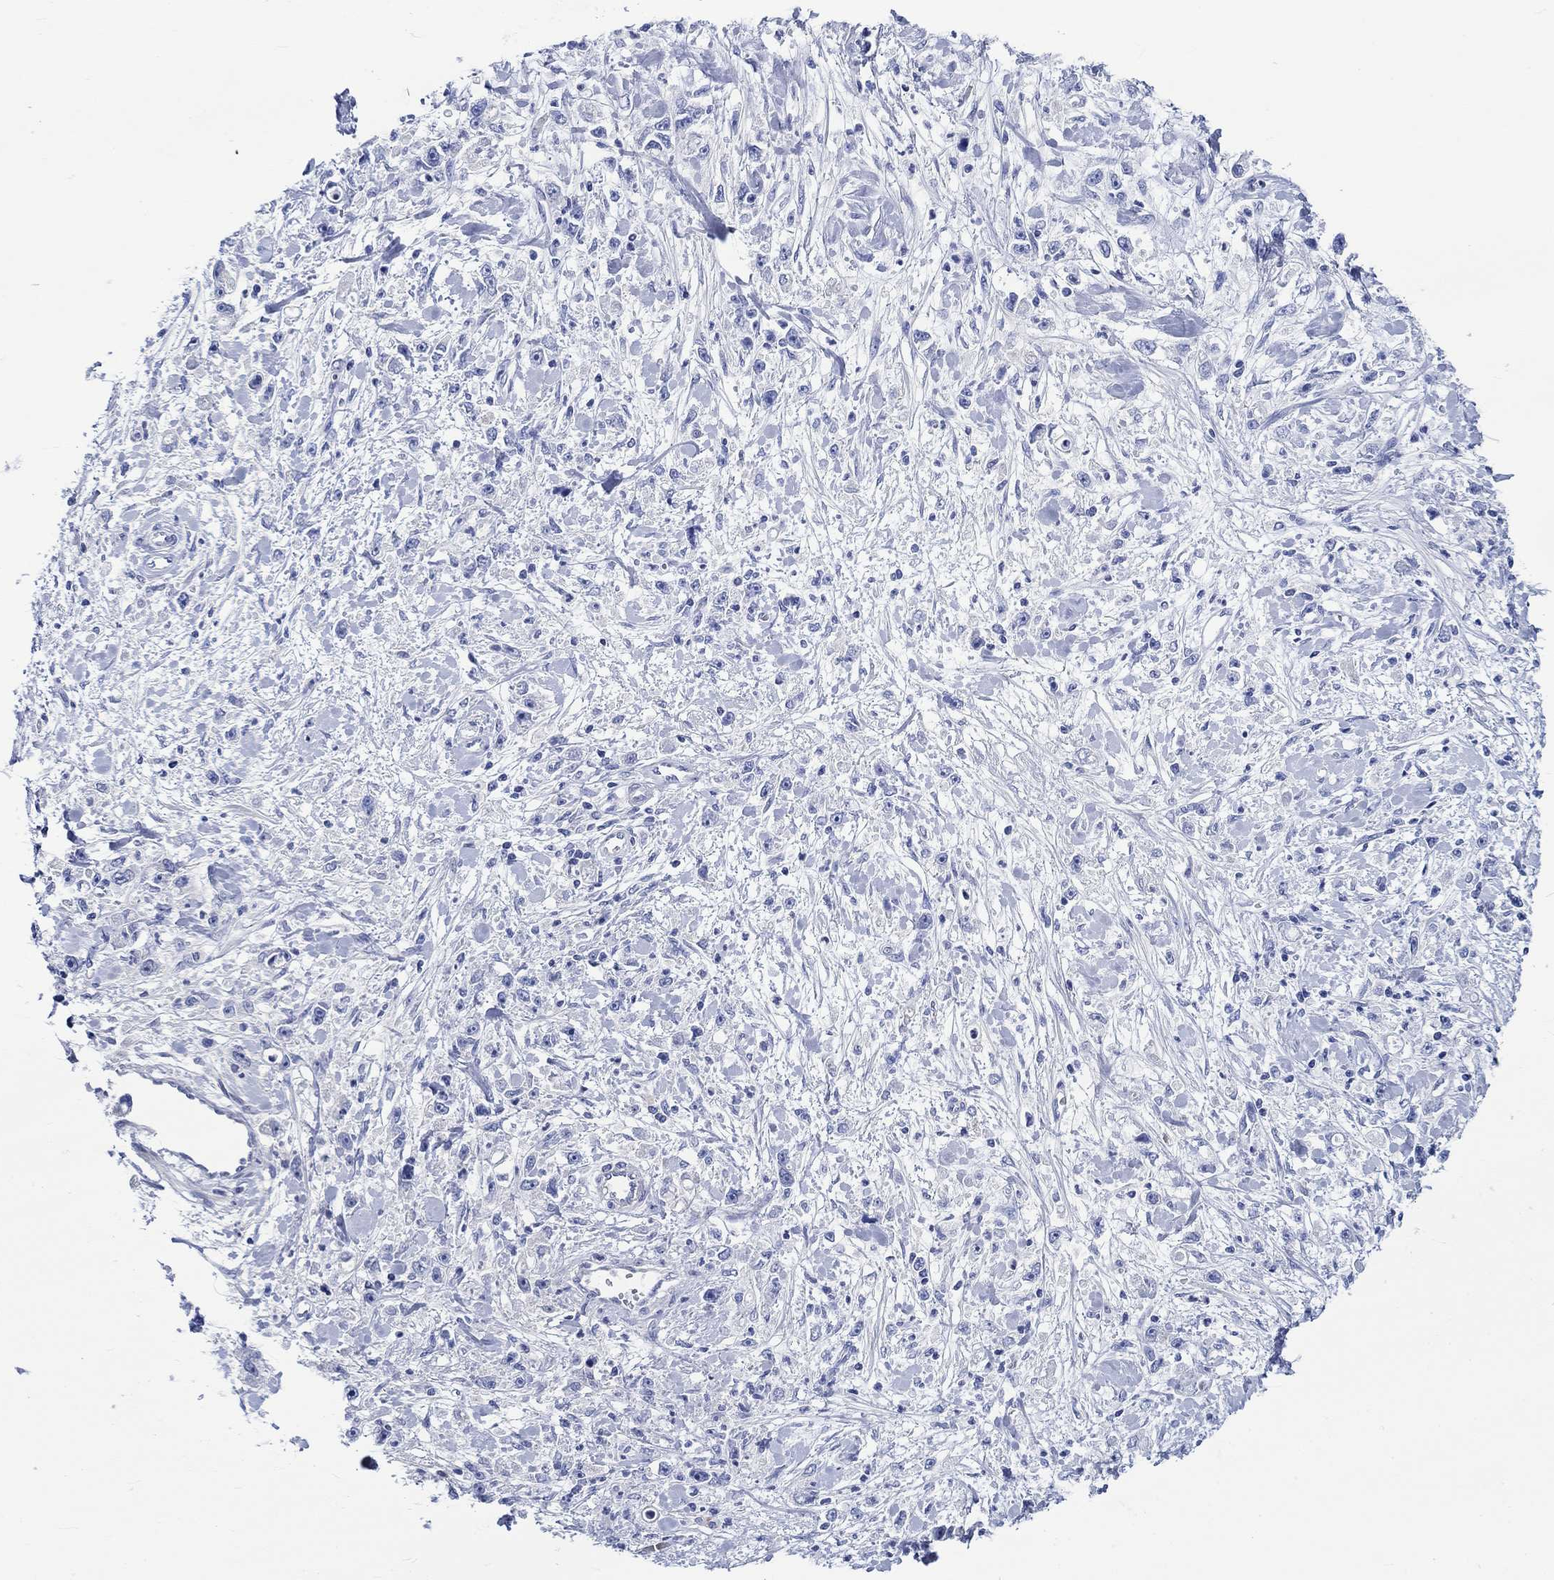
{"staining": {"intensity": "negative", "quantity": "none", "location": "none"}, "tissue": "stomach cancer", "cell_type": "Tumor cells", "image_type": "cancer", "snomed": [{"axis": "morphology", "description": "Adenocarcinoma, NOS"}, {"axis": "topography", "description": "Stomach"}], "caption": "IHC photomicrograph of neoplastic tissue: human stomach cancer stained with DAB (3,3'-diaminobenzidine) reveals no significant protein expression in tumor cells.", "gene": "NRIP3", "patient": {"sex": "female", "age": 59}}